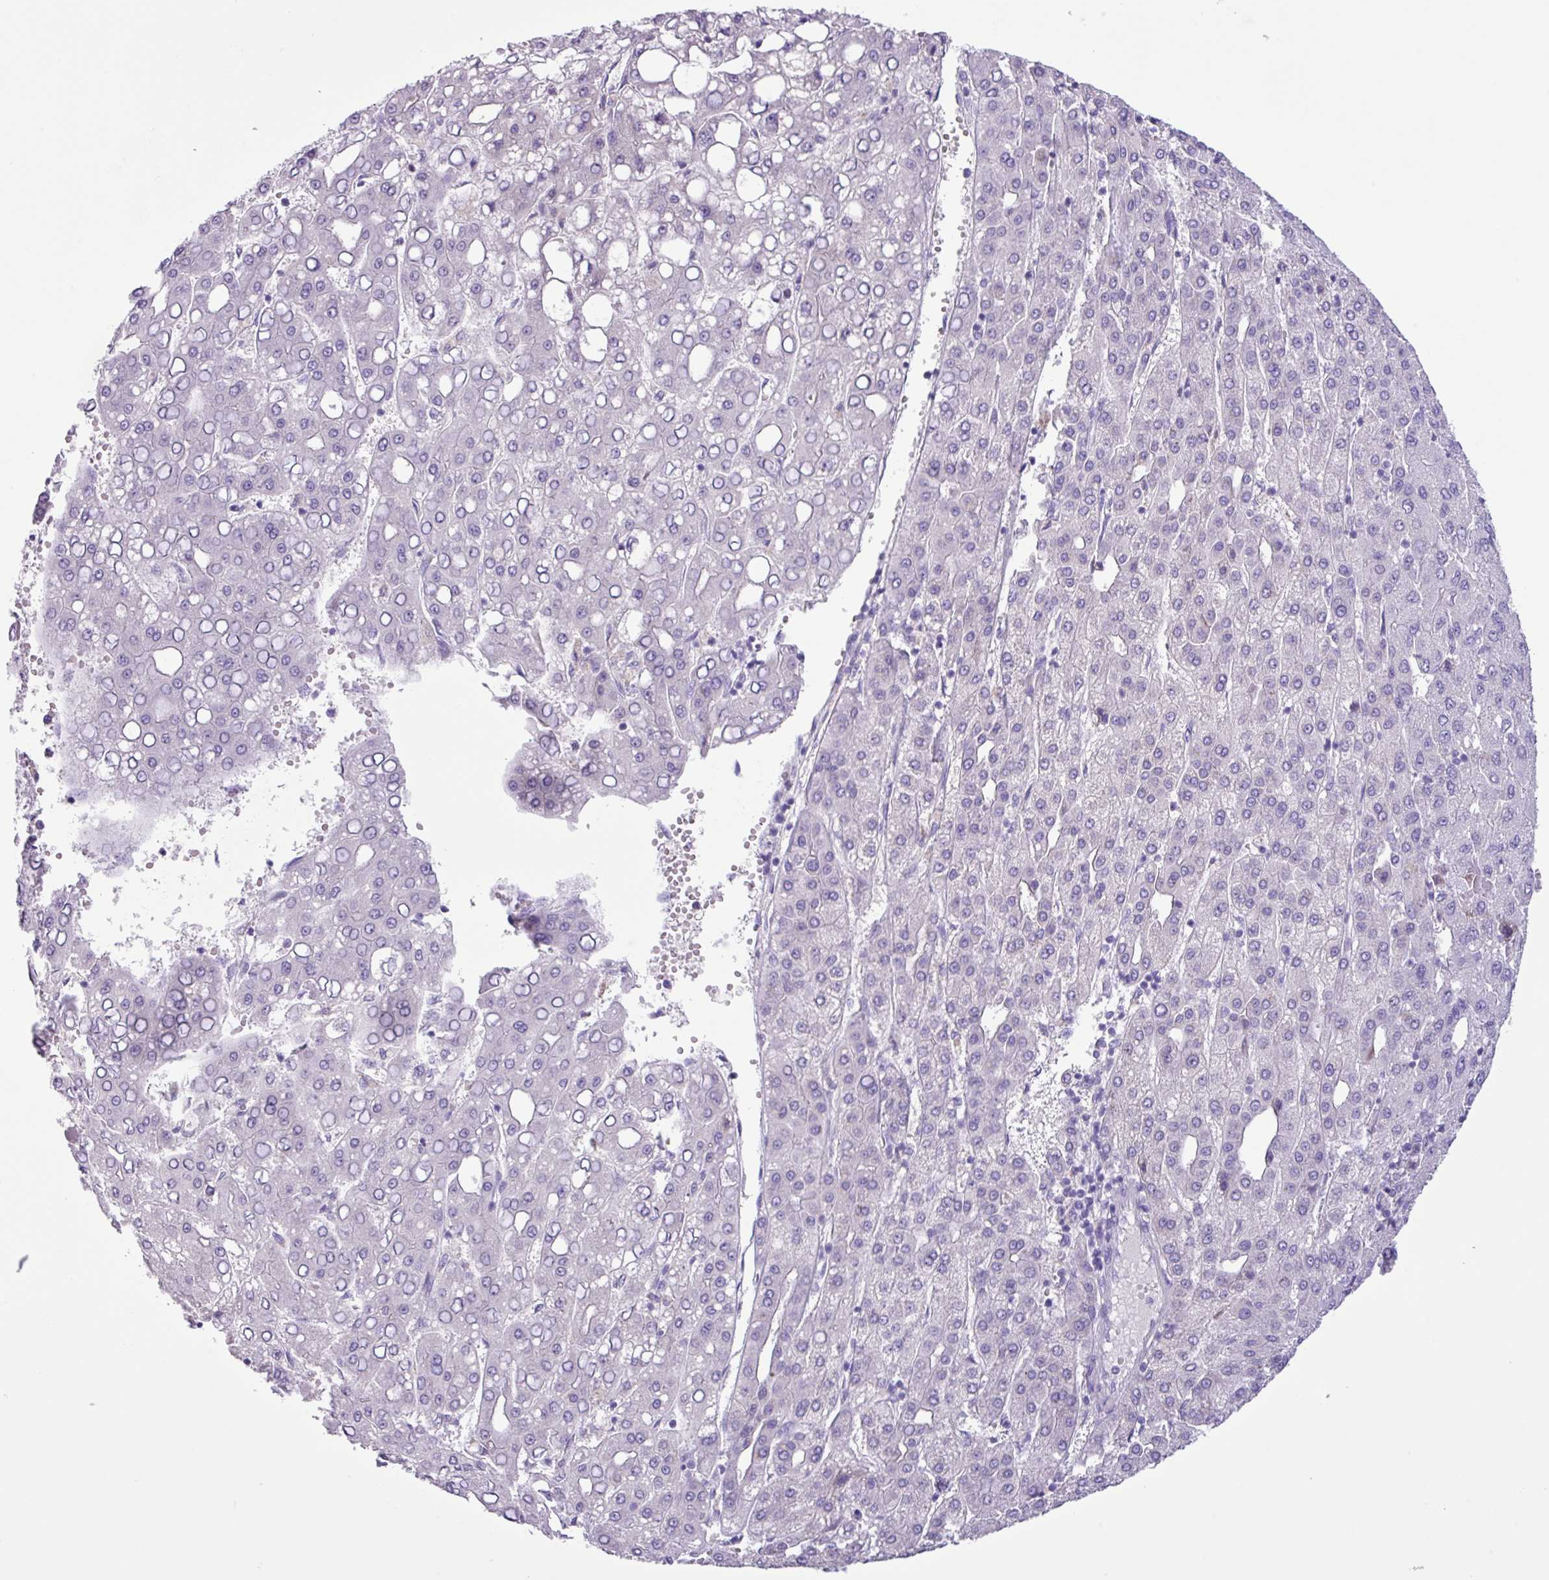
{"staining": {"intensity": "negative", "quantity": "none", "location": "none"}, "tissue": "liver cancer", "cell_type": "Tumor cells", "image_type": "cancer", "snomed": [{"axis": "morphology", "description": "Carcinoma, Hepatocellular, NOS"}, {"axis": "topography", "description": "Liver"}], "caption": "This is an IHC image of human liver cancer (hepatocellular carcinoma). There is no staining in tumor cells.", "gene": "CYSTM1", "patient": {"sex": "male", "age": 65}}